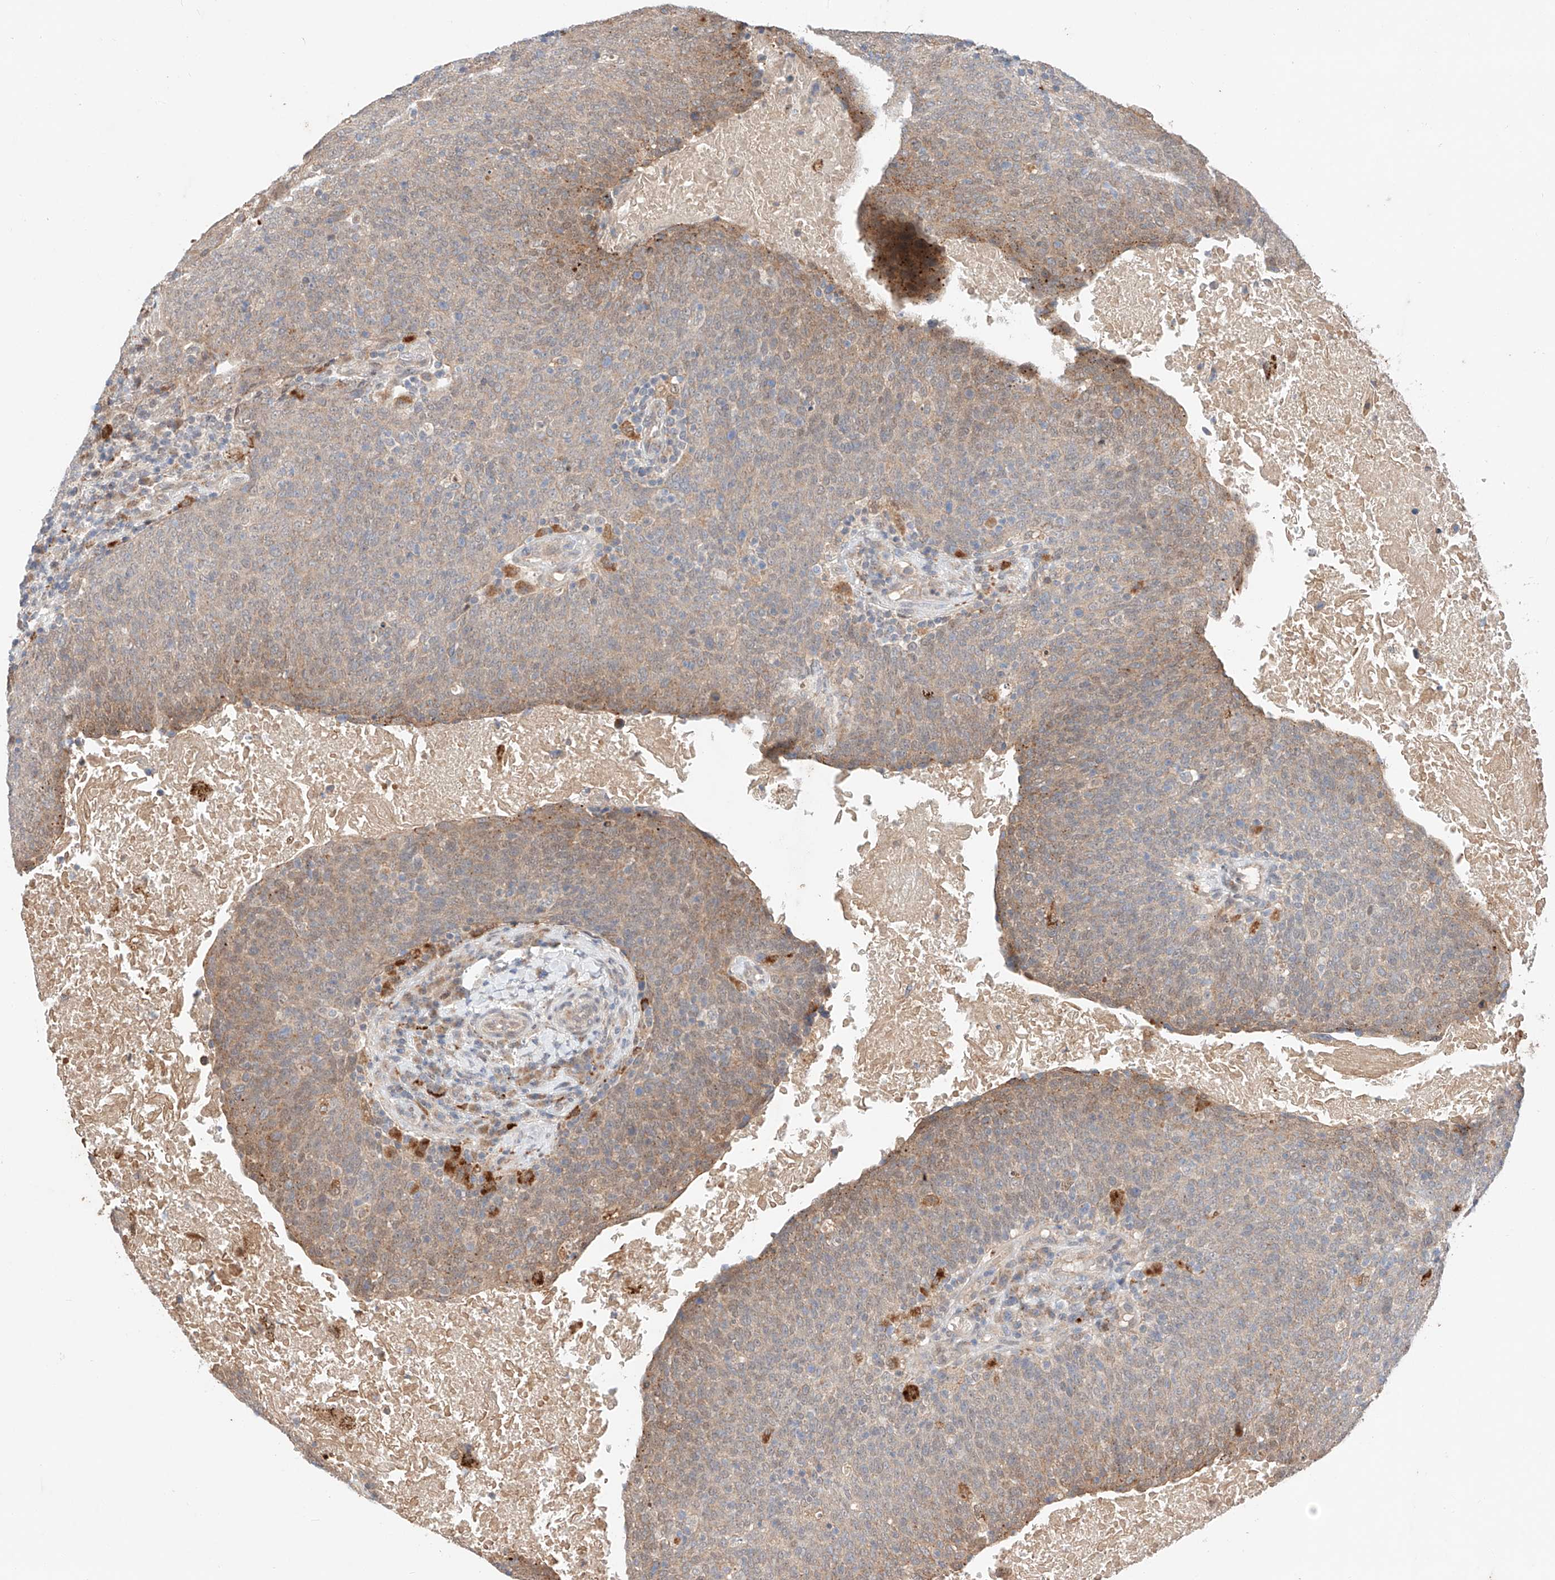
{"staining": {"intensity": "weak", "quantity": "25%-75%", "location": "cytoplasmic/membranous"}, "tissue": "head and neck cancer", "cell_type": "Tumor cells", "image_type": "cancer", "snomed": [{"axis": "morphology", "description": "Squamous cell carcinoma, NOS"}, {"axis": "morphology", "description": "Squamous cell carcinoma, metastatic, NOS"}, {"axis": "topography", "description": "Lymph node"}, {"axis": "topography", "description": "Head-Neck"}], "caption": "Head and neck cancer was stained to show a protein in brown. There is low levels of weak cytoplasmic/membranous staining in approximately 25%-75% of tumor cells. (DAB IHC, brown staining for protein, blue staining for nuclei).", "gene": "GCNT1", "patient": {"sex": "male", "age": 62}}